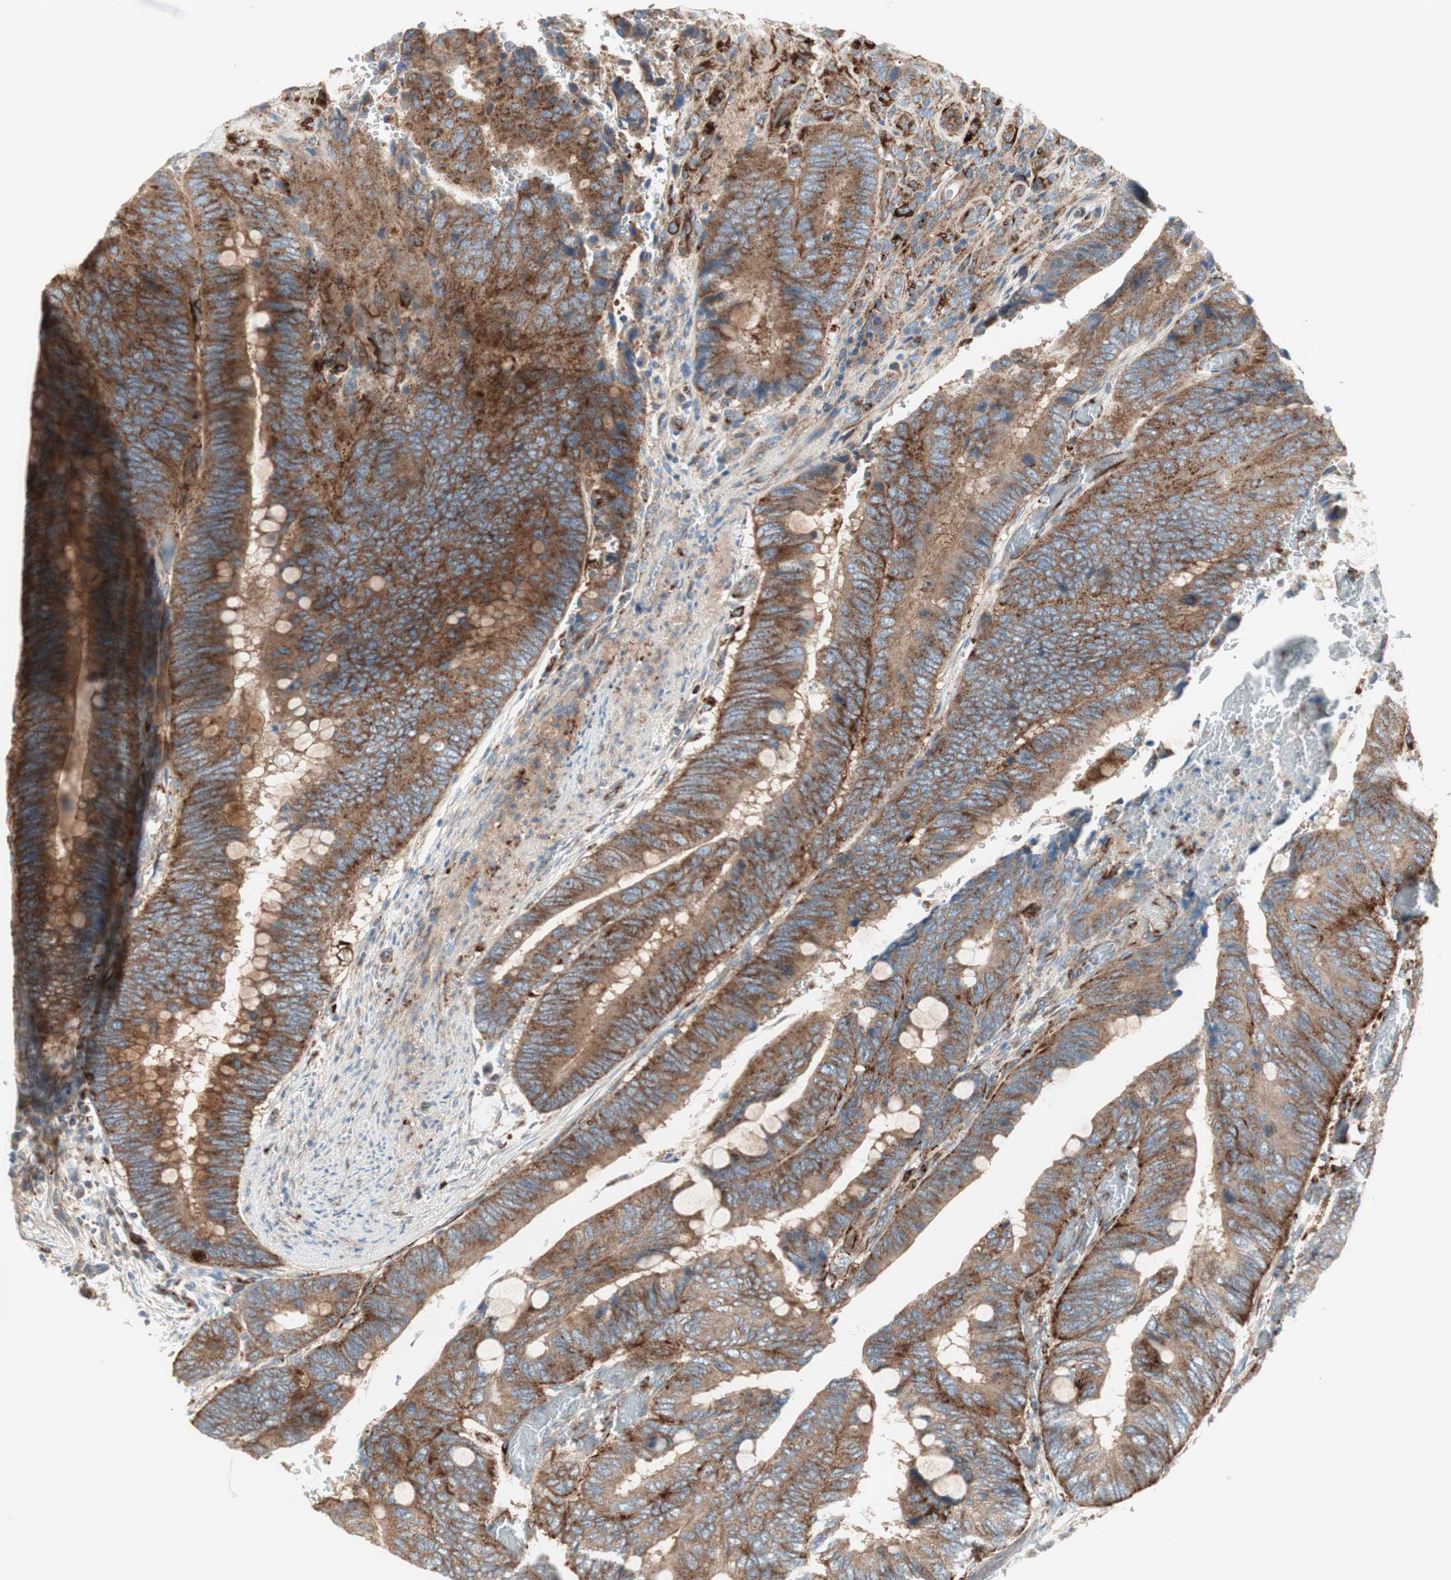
{"staining": {"intensity": "moderate", "quantity": ">75%", "location": "cytoplasmic/membranous"}, "tissue": "colorectal cancer", "cell_type": "Tumor cells", "image_type": "cancer", "snomed": [{"axis": "morphology", "description": "Normal tissue, NOS"}, {"axis": "morphology", "description": "Adenocarcinoma, NOS"}, {"axis": "topography", "description": "Rectum"}, {"axis": "topography", "description": "Peripheral nerve tissue"}], "caption": "Tumor cells show moderate cytoplasmic/membranous staining in approximately >75% of cells in colorectal adenocarcinoma.", "gene": "ATP6V1G1", "patient": {"sex": "male", "age": 92}}